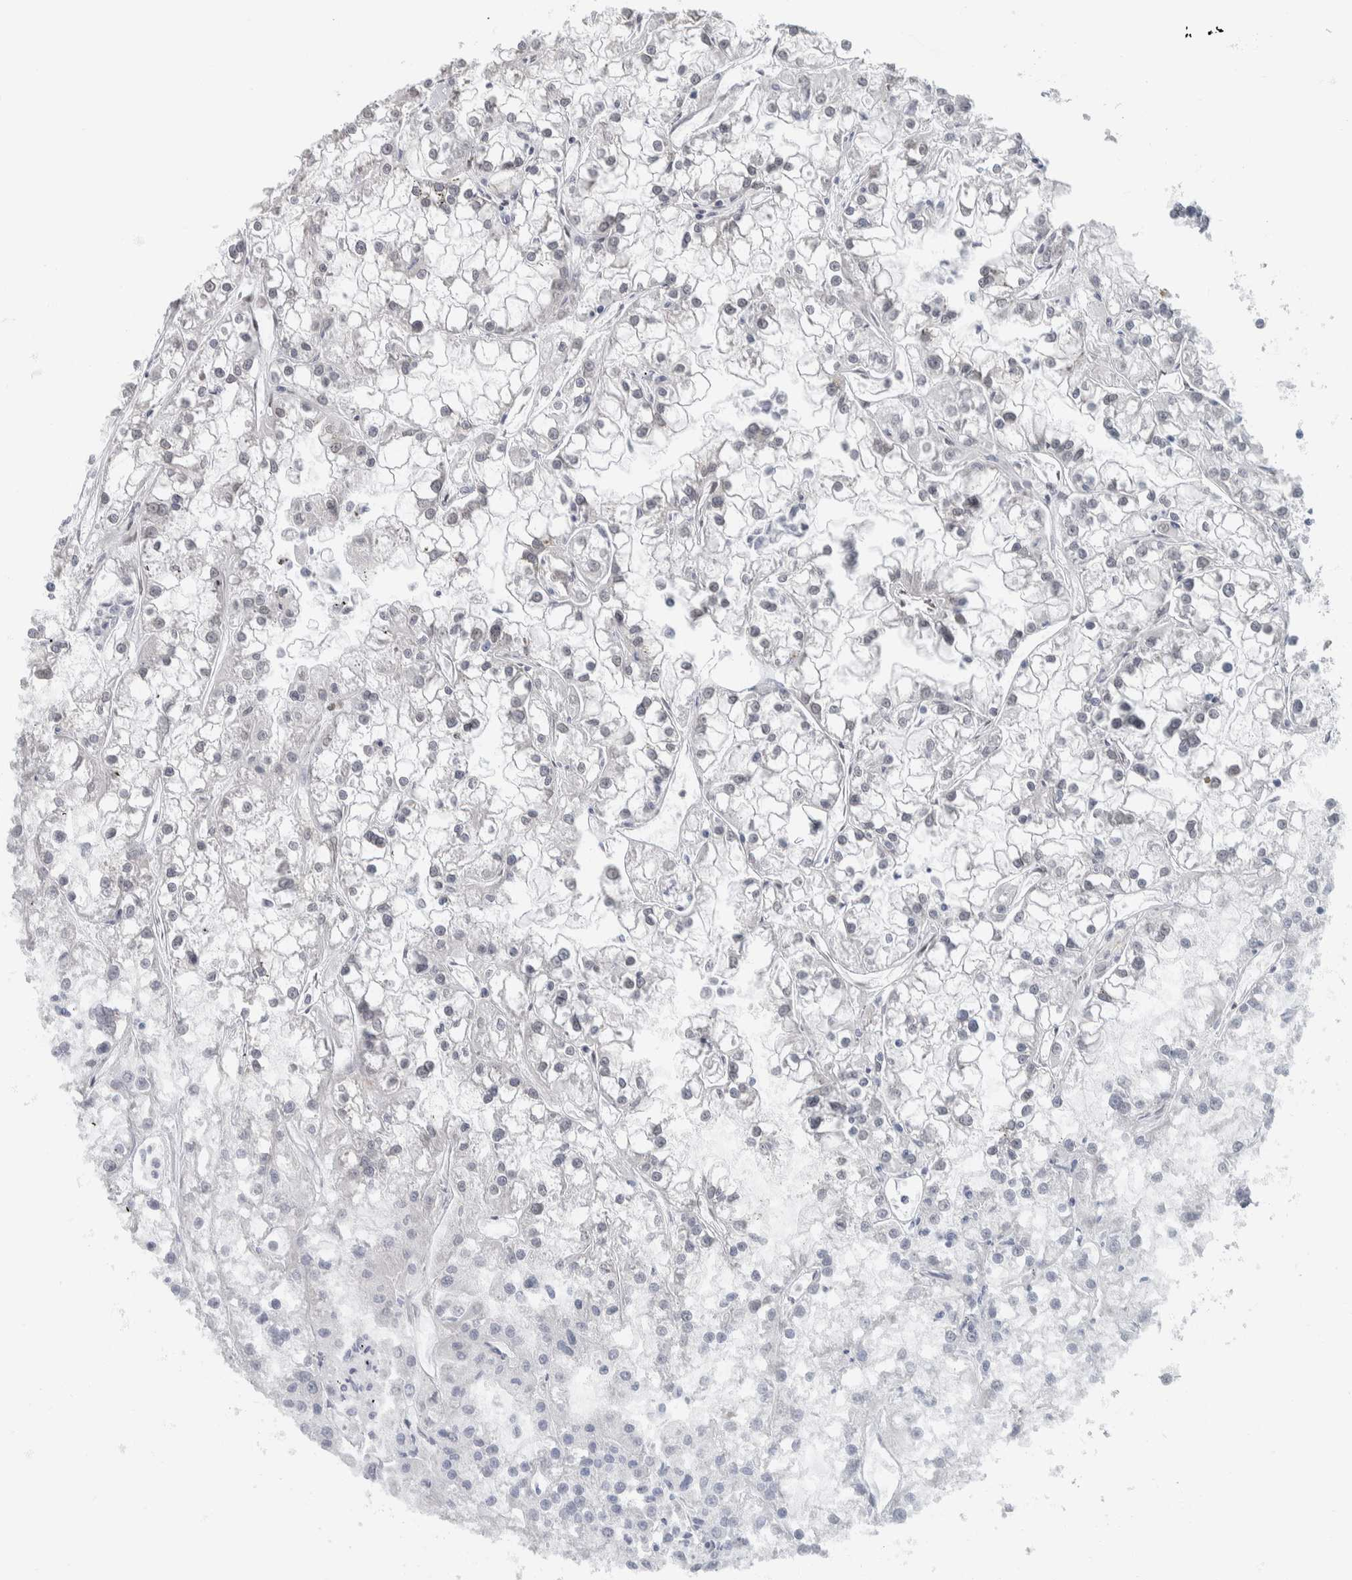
{"staining": {"intensity": "negative", "quantity": "none", "location": "none"}, "tissue": "renal cancer", "cell_type": "Tumor cells", "image_type": "cancer", "snomed": [{"axis": "morphology", "description": "Adenocarcinoma, NOS"}, {"axis": "topography", "description": "Kidney"}], "caption": "Renal adenocarcinoma was stained to show a protein in brown. There is no significant expression in tumor cells.", "gene": "NEFM", "patient": {"sex": "female", "age": 52}}